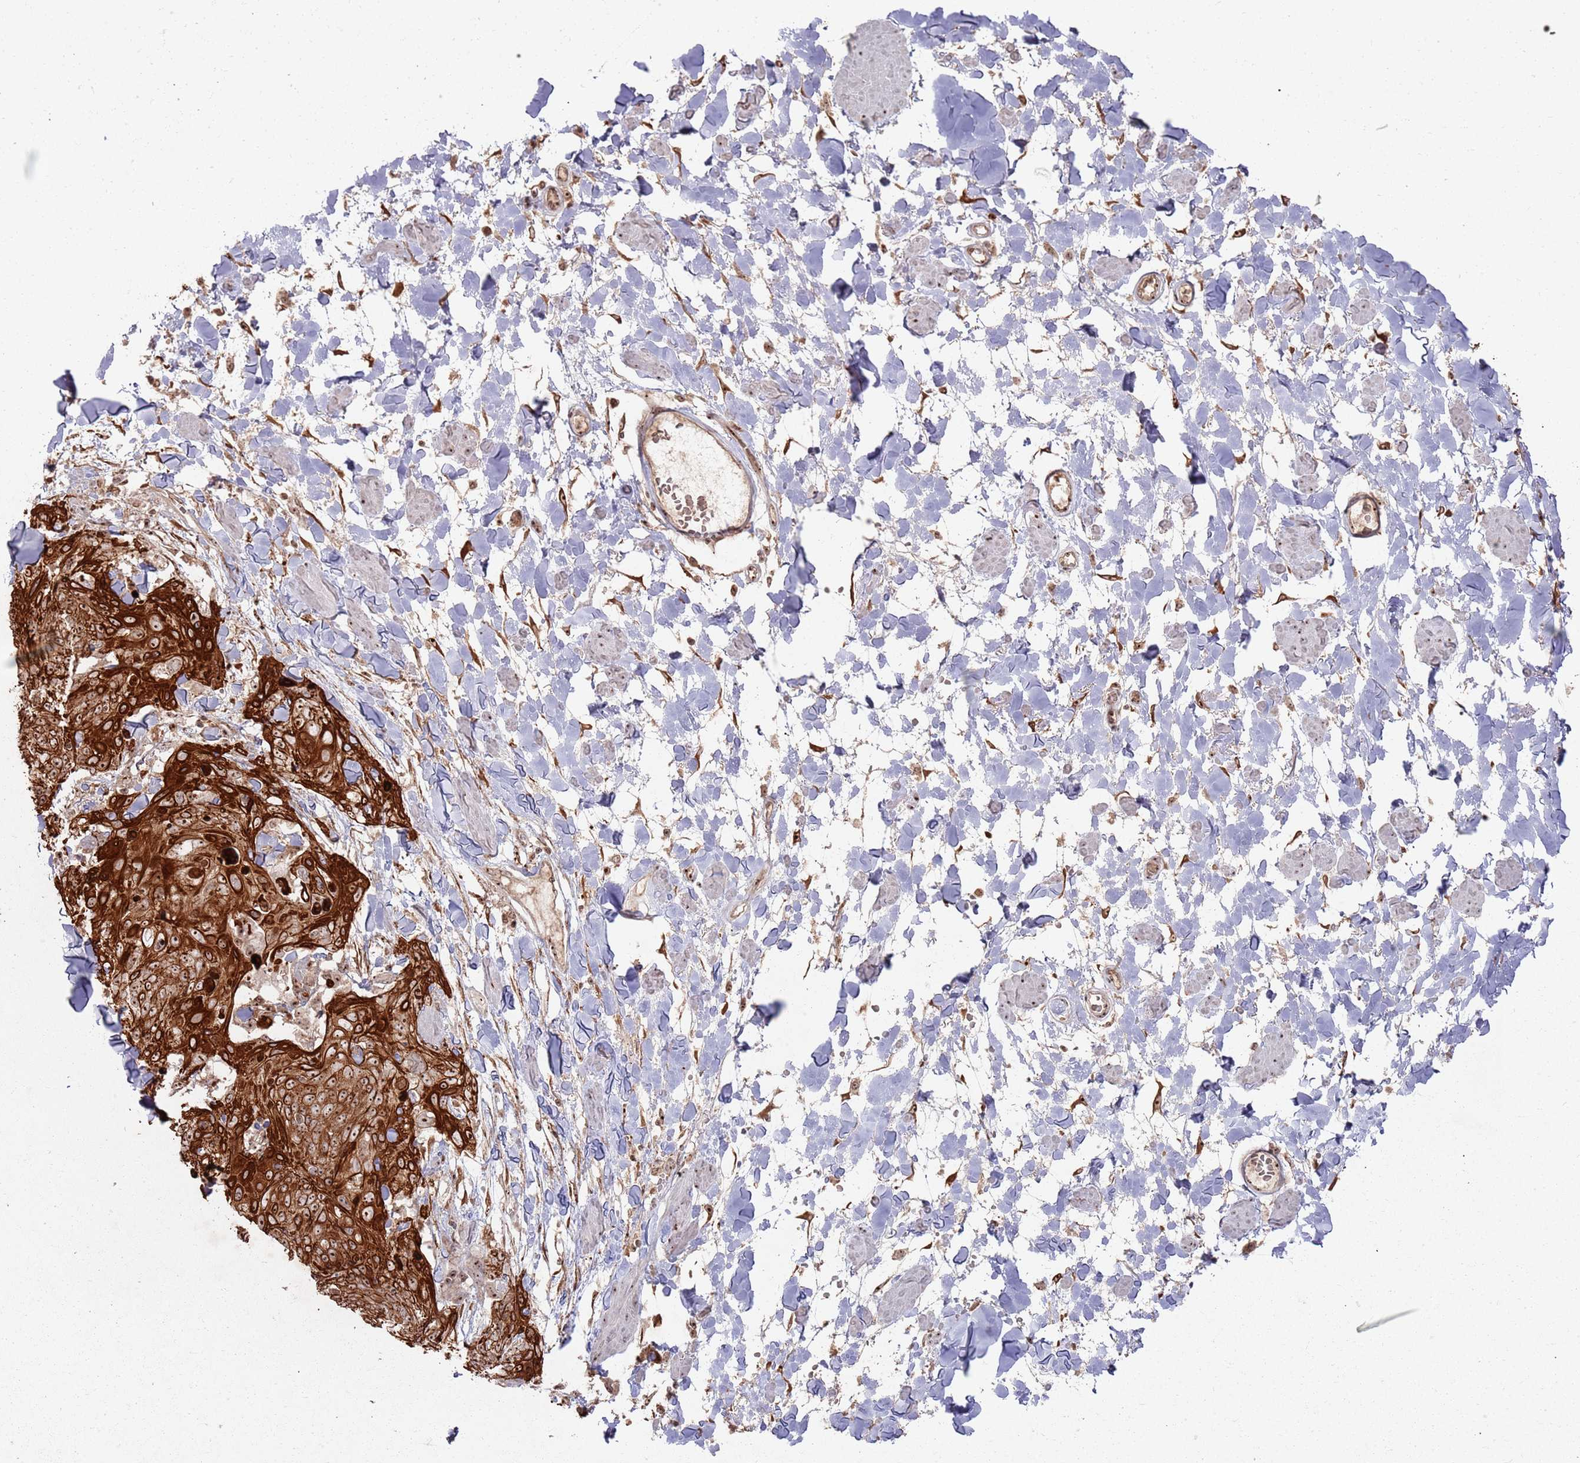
{"staining": {"intensity": "strong", "quantity": ">75%", "location": "cytoplasmic/membranous,nuclear"}, "tissue": "skin cancer", "cell_type": "Tumor cells", "image_type": "cancer", "snomed": [{"axis": "morphology", "description": "Squamous cell carcinoma, NOS"}, {"axis": "topography", "description": "Skin"}, {"axis": "topography", "description": "Vulva"}], "caption": "A brown stain shows strong cytoplasmic/membranous and nuclear expression of a protein in squamous cell carcinoma (skin) tumor cells.", "gene": "UTP11", "patient": {"sex": "female", "age": 85}}